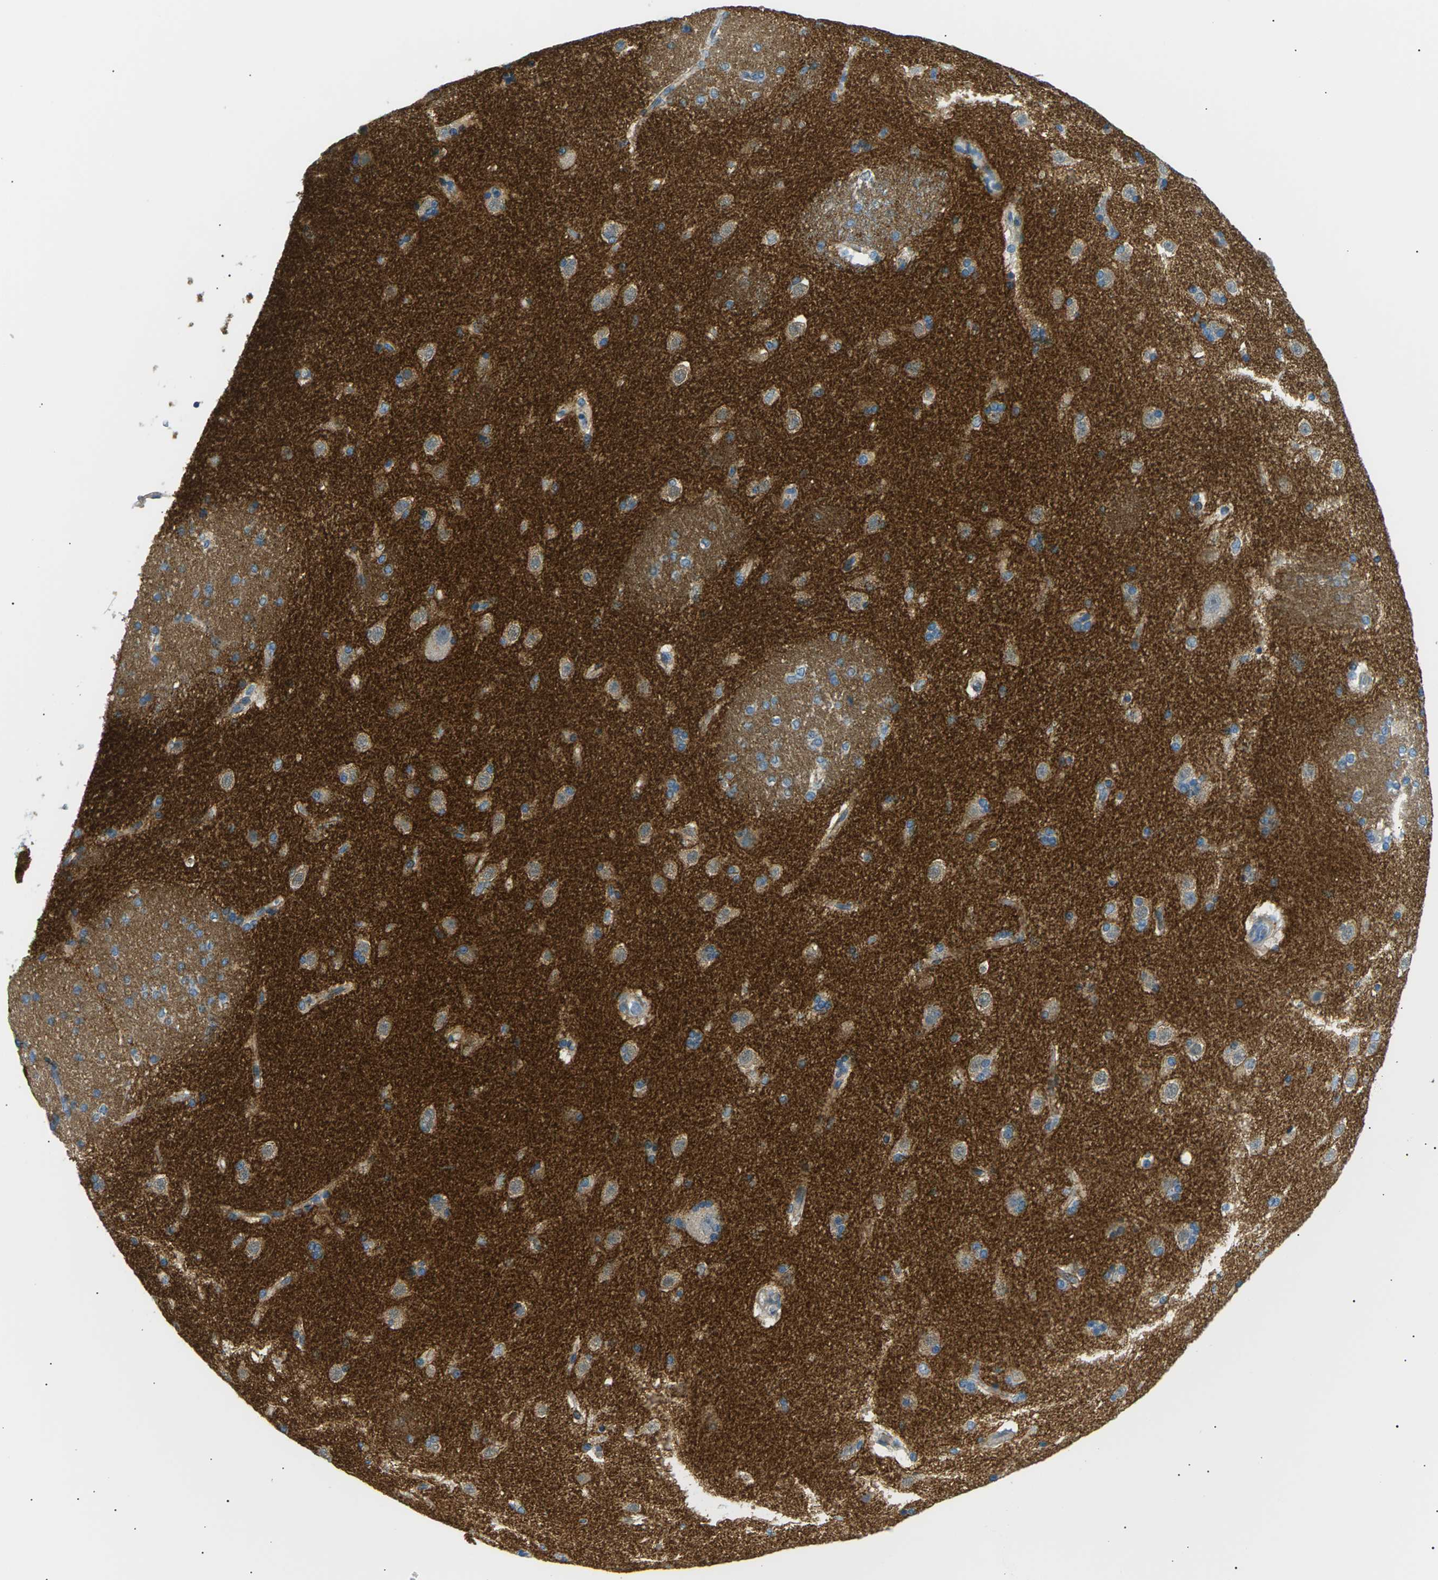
{"staining": {"intensity": "weak", "quantity": "<25%", "location": "cytoplasmic/membranous"}, "tissue": "caudate", "cell_type": "Glial cells", "image_type": "normal", "snomed": [{"axis": "morphology", "description": "Normal tissue, NOS"}, {"axis": "topography", "description": "Lateral ventricle wall"}], "caption": "Human caudate stained for a protein using IHC displays no expression in glial cells.", "gene": "SEPTIN5", "patient": {"sex": "female", "age": 19}}